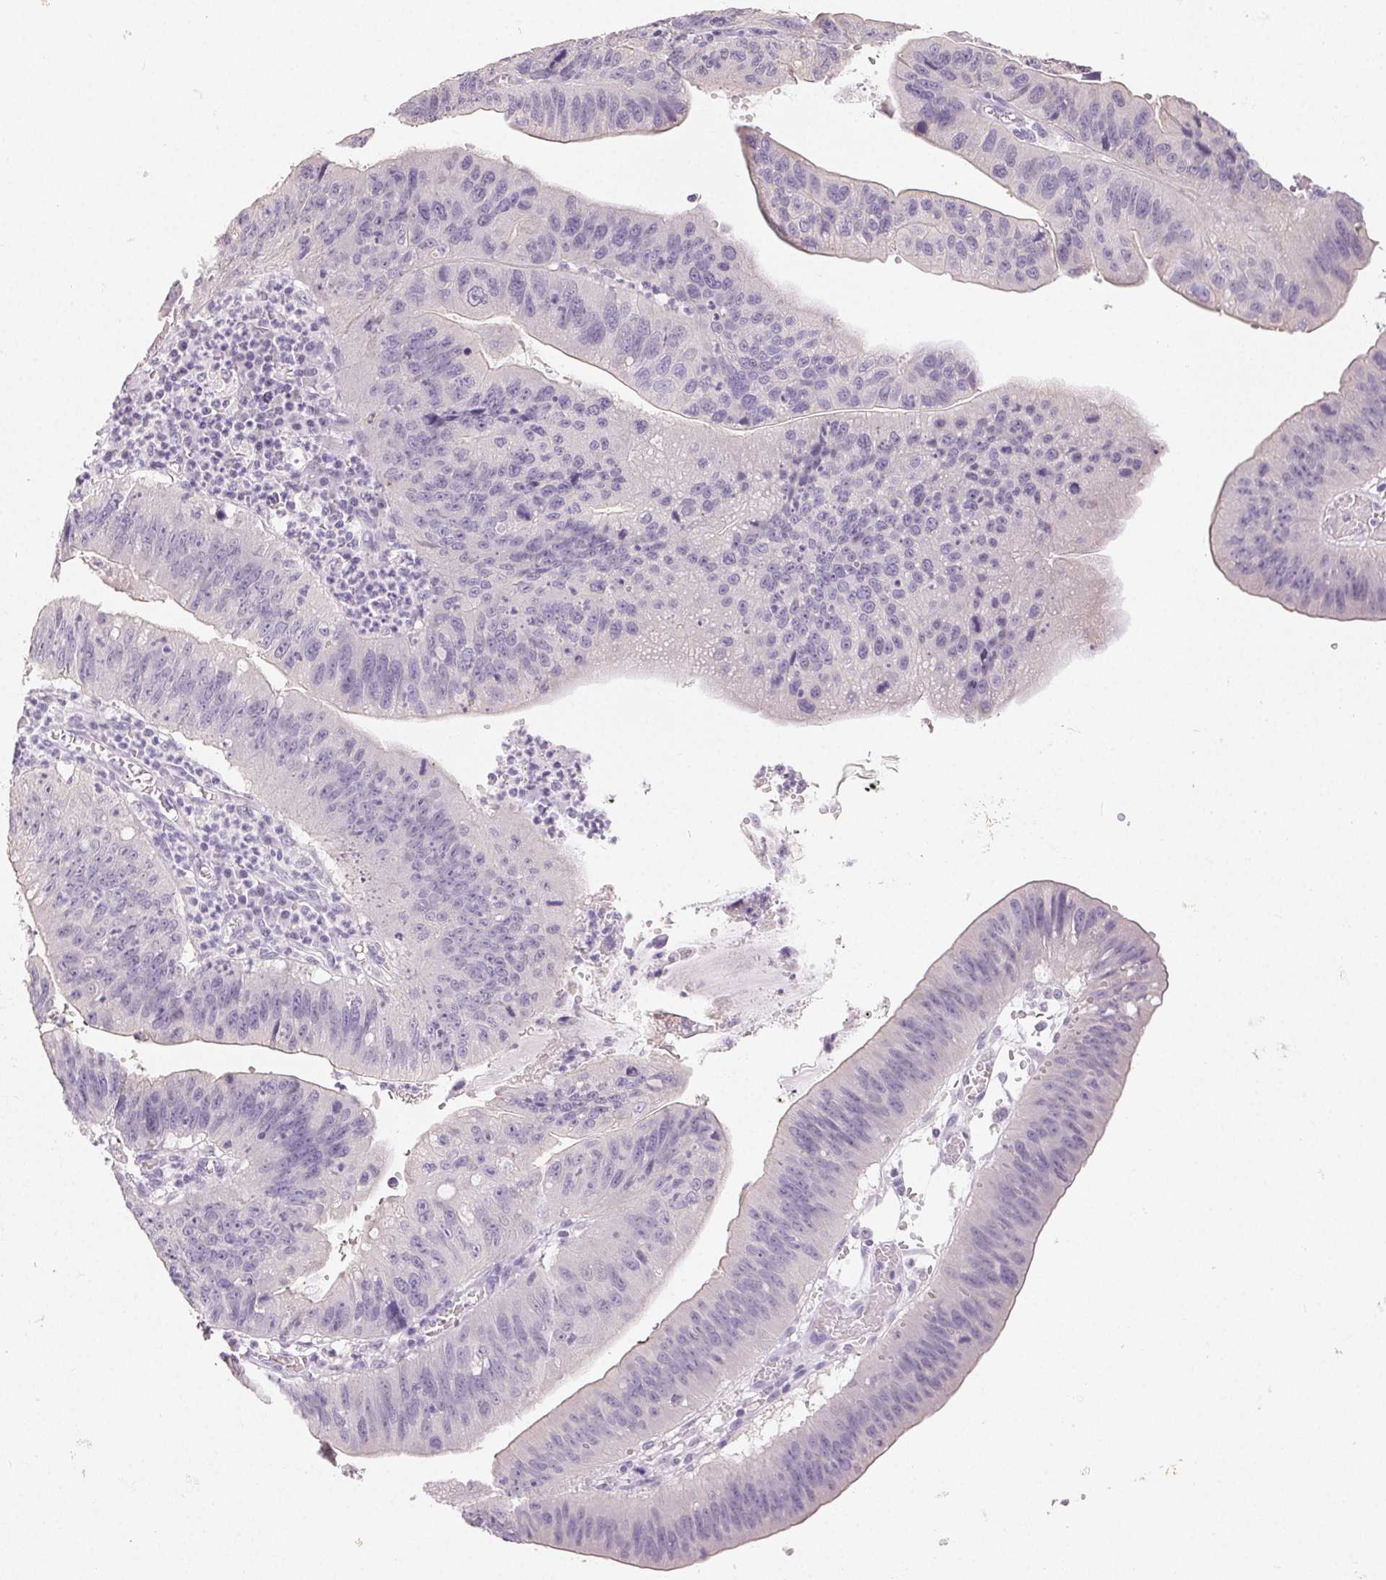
{"staining": {"intensity": "negative", "quantity": "none", "location": "none"}, "tissue": "stomach cancer", "cell_type": "Tumor cells", "image_type": "cancer", "snomed": [{"axis": "morphology", "description": "Adenocarcinoma, NOS"}, {"axis": "topography", "description": "Stomach"}], "caption": "Protein analysis of adenocarcinoma (stomach) reveals no significant positivity in tumor cells. (Stains: DAB immunohistochemistry with hematoxylin counter stain, Microscopy: brightfield microscopy at high magnification).", "gene": "SFTPD", "patient": {"sex": "male", "age": 59}}